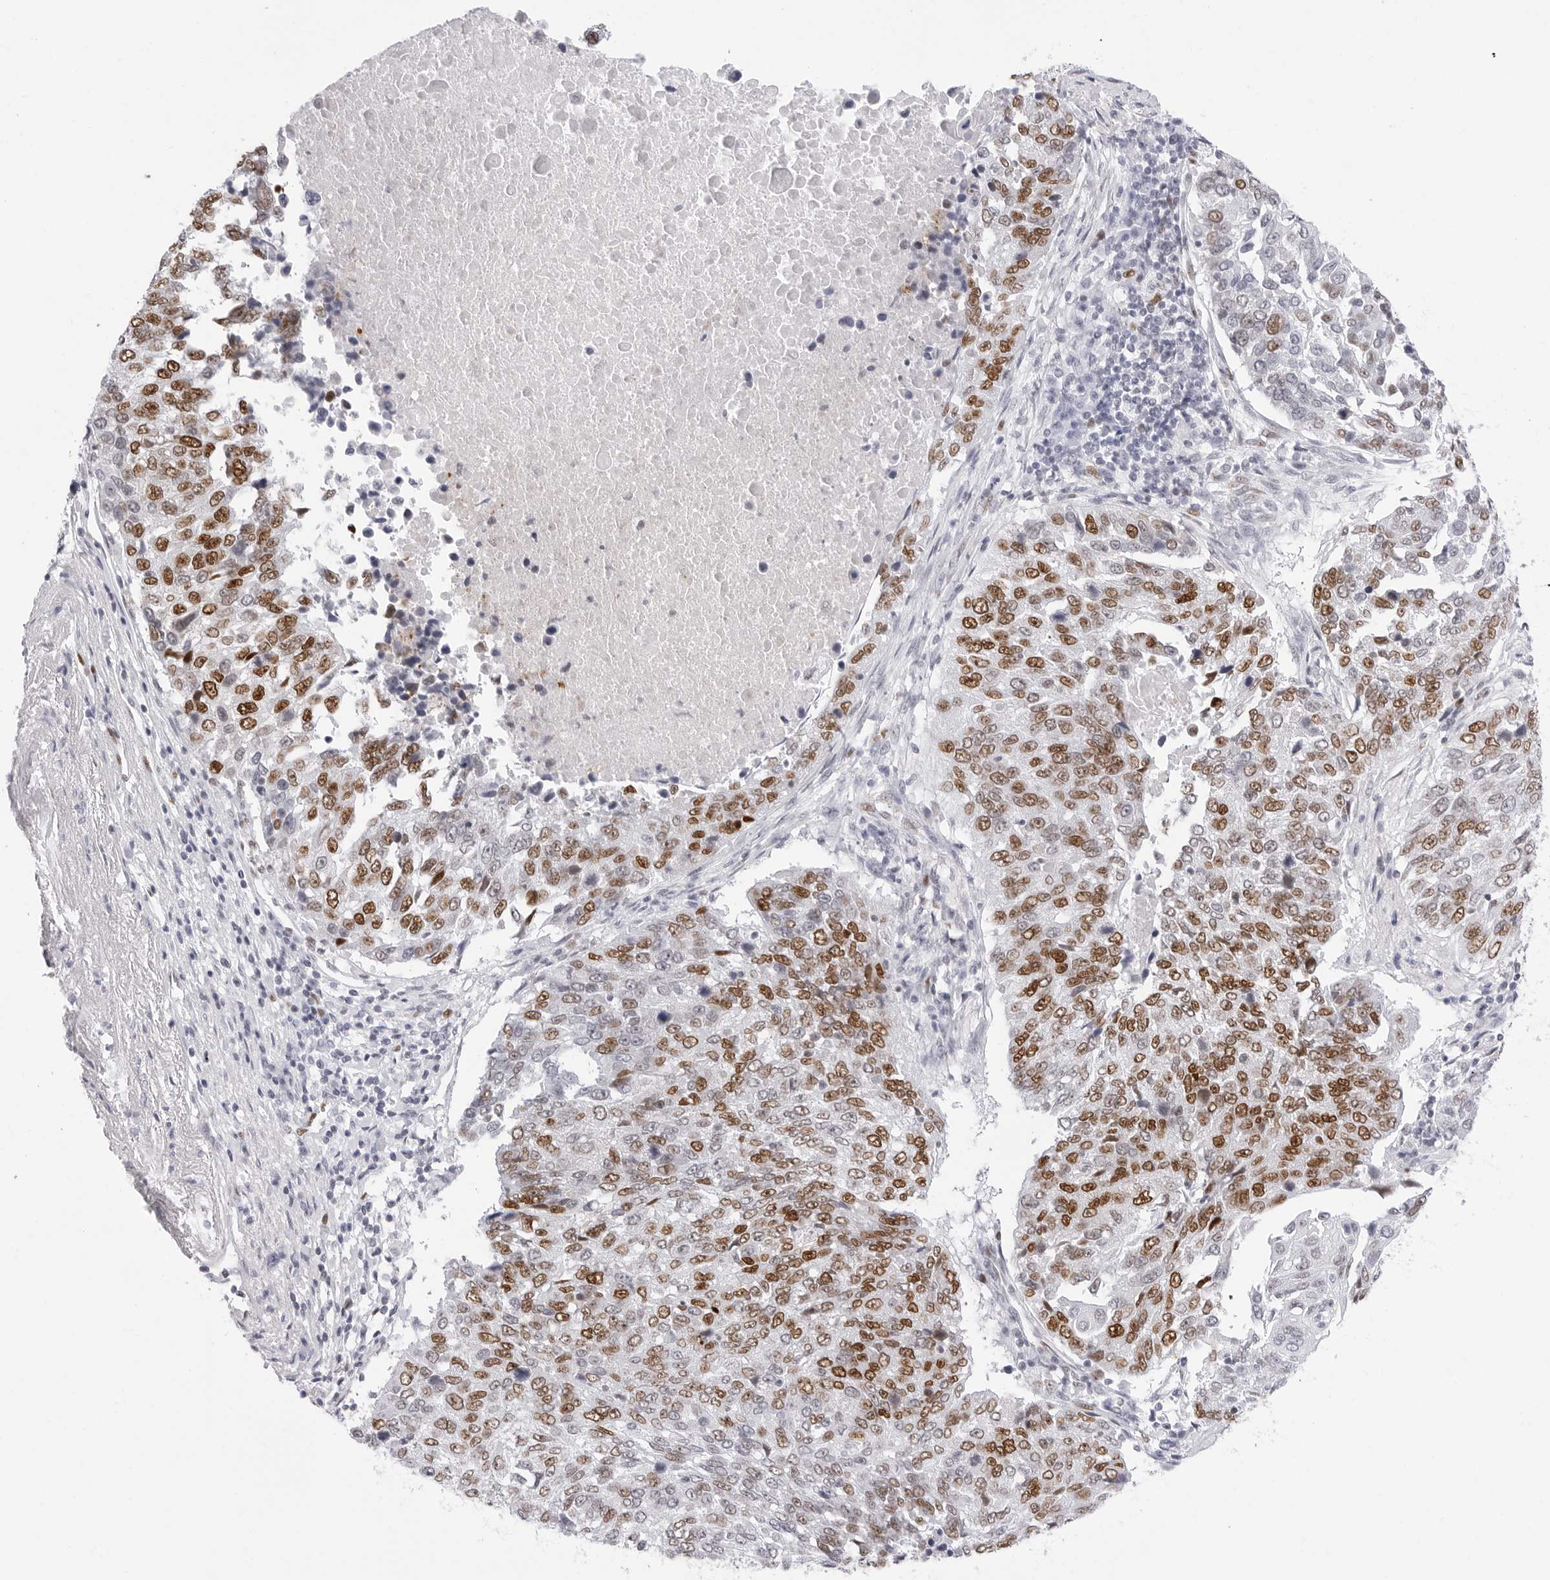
{"staining": {"intensity": "moderate", "quantity": ">75%", "location": "nuclear"}, "tissue": "lung cancer", "cell_type": "Tumor cells", "image_type": "cancer", "snomed": [{"axis": "morphology", "description": "Squamous cell carcinoma, NOS"}, {"axis": "topography", "description": "Lung"}], "caption": "Moderate nuclear expression for a protein is identified in approximately >75% of tumor cells of lung cancer (squamous cell carcinoma) using immunohistochemistry (IHC).", "gene": "NASP", "patient": {"sex": "male", "age": 66}}